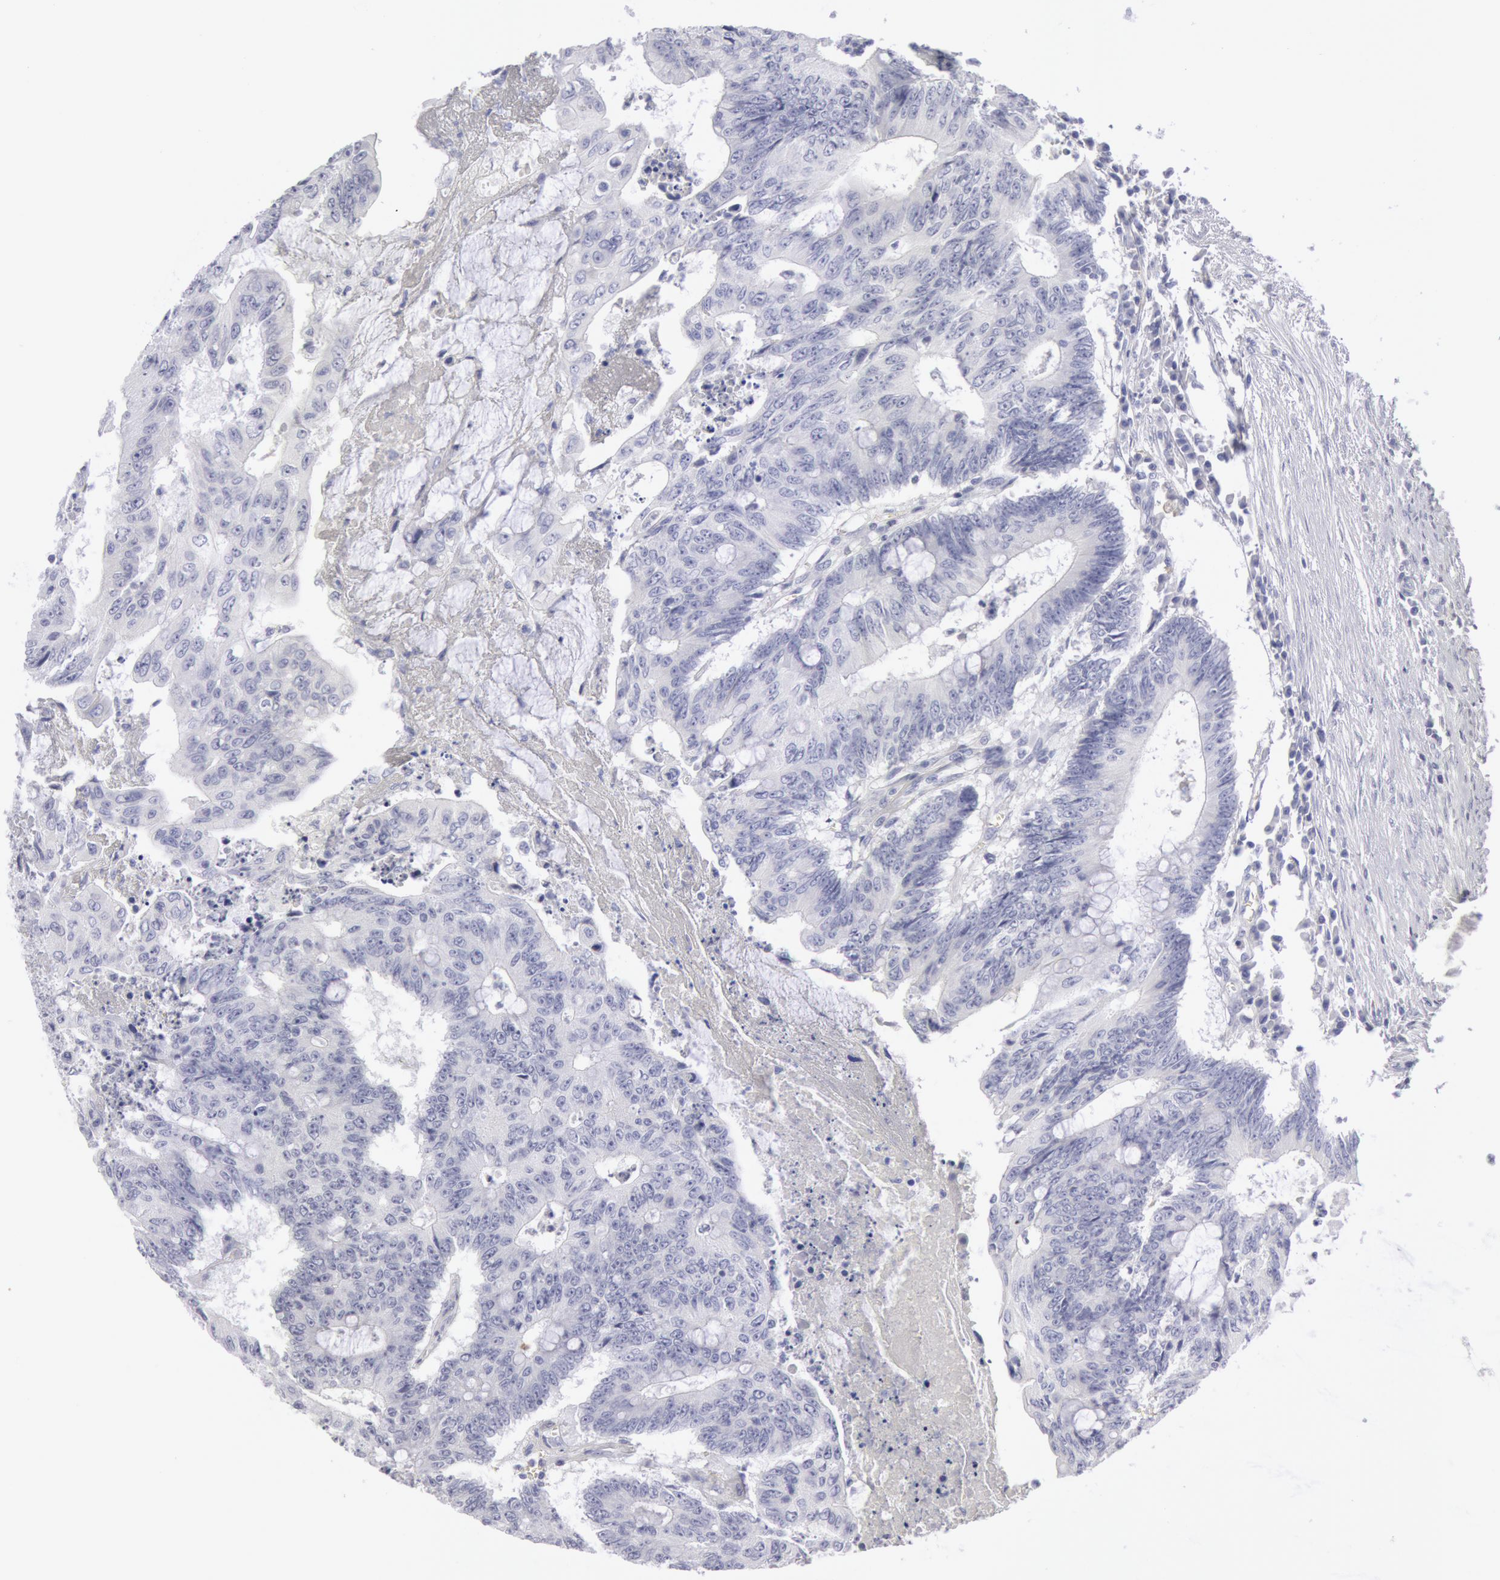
{"staining": {"intensity": "negative", "quantity": "none", "location": "none"}, "tissue": "colorectal cancer", "cell_type": "Tumor cells", "image_type": "cancer", "snomed": [{"axis": "morphology", "description": "Adenocarcinoma, NOS"}, {"axis": "topography", "description": "Colon"}], "caption": "There is no significant expression in tumor cells of adenocarcinoma (colorectal).", "gene": "FHL1", "patient": {"sex": "male", "age": 65}}